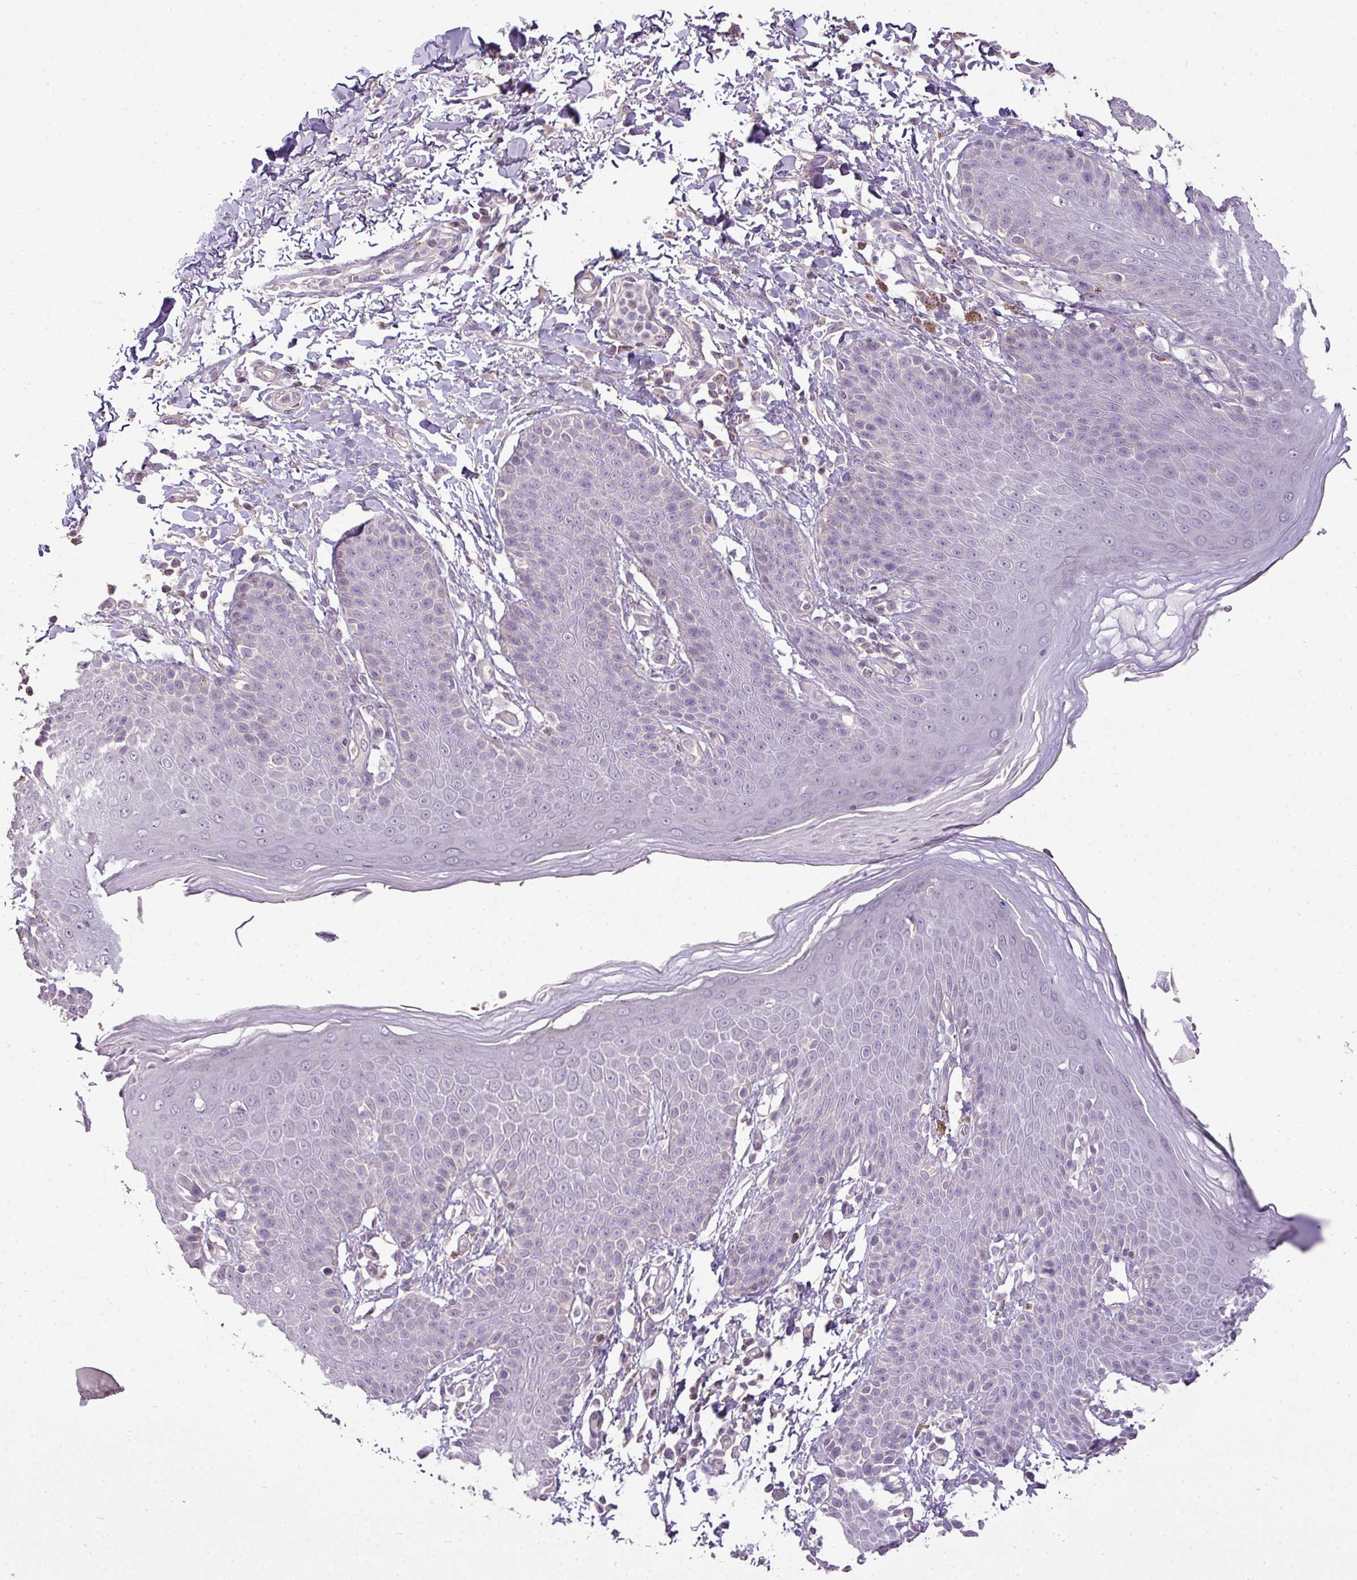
{"staining": {"intensity": "negative", "quantity": "none", "location": "none"}, "tissue": "skin", "cell_type": "Epidermal cells", "image_type": "normal", "snomed": [{"axis": "morphology", "description": "Normal tissue, NOS"}, {"axis": "topography", "description": "Peripheral nerve tissue"}], "caption": "Protein analysis of benign skin displays no significant expression in epidermal cells.", "gene": "LY9", "patient": {"sex": "male", "age": 51}}